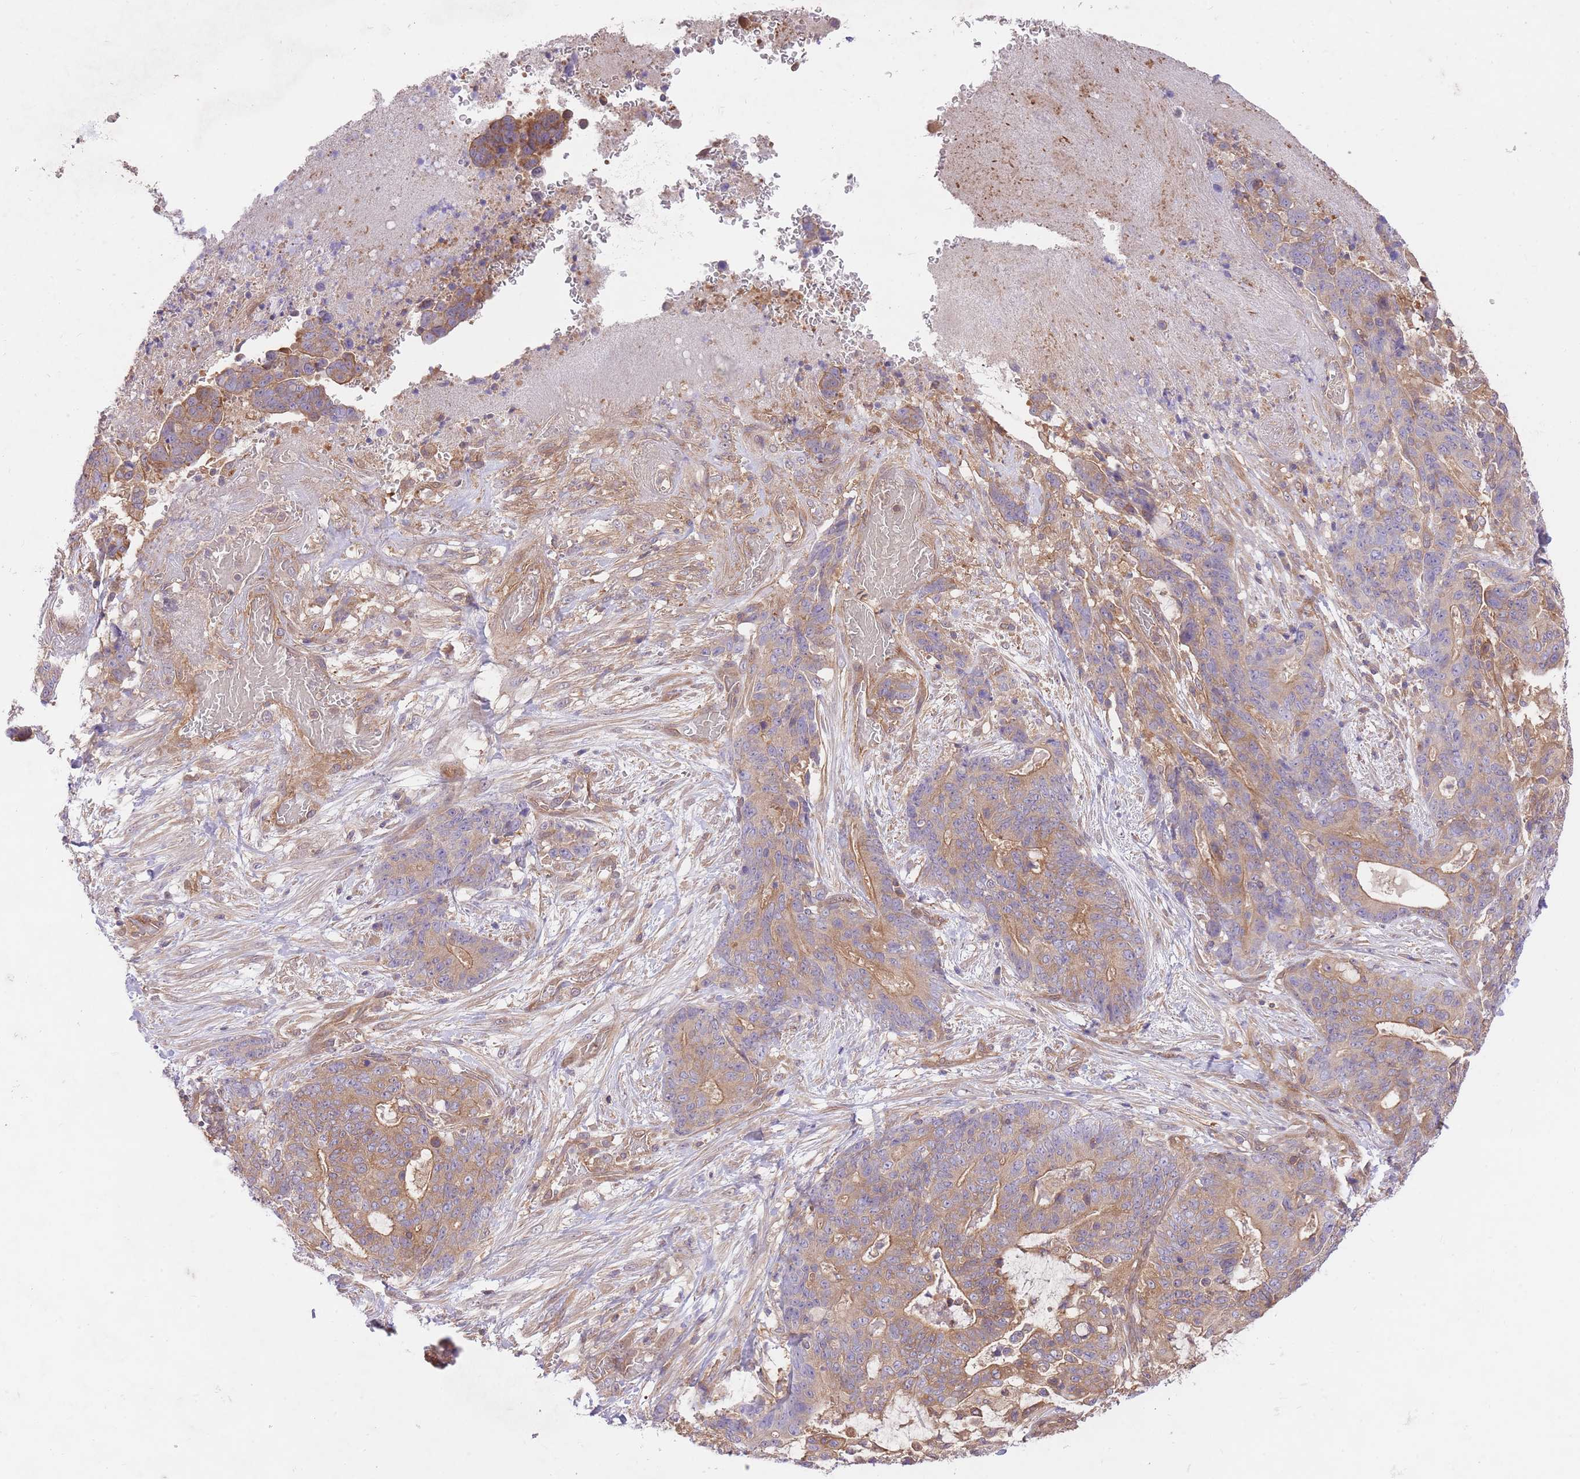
{"staining": {"intensity": "moderate", "quantity": ">75%", "location": "cytoplasmic/membranous"}, "tissue": "stomach cancer", "cell_type": "Tumor cells", "image_type": "cancer", "snomed": [{"axis": "morphology", "description": "Normal tissue, NOS"}, {"axis": "morphology", "description": "Adenocarcinoma, NOS"}, {"axis": "topography", "description": "Stomach"}], "caption": "Stomach cancer (adenocarcinoma) stained with DAB immunohistochemistry reveals medium levels of moderate cytoplasmic/membranous positivity in about >75% of tumor cells.", "gene": "PREP", "patient": {"sex": "female", "age": 64}}